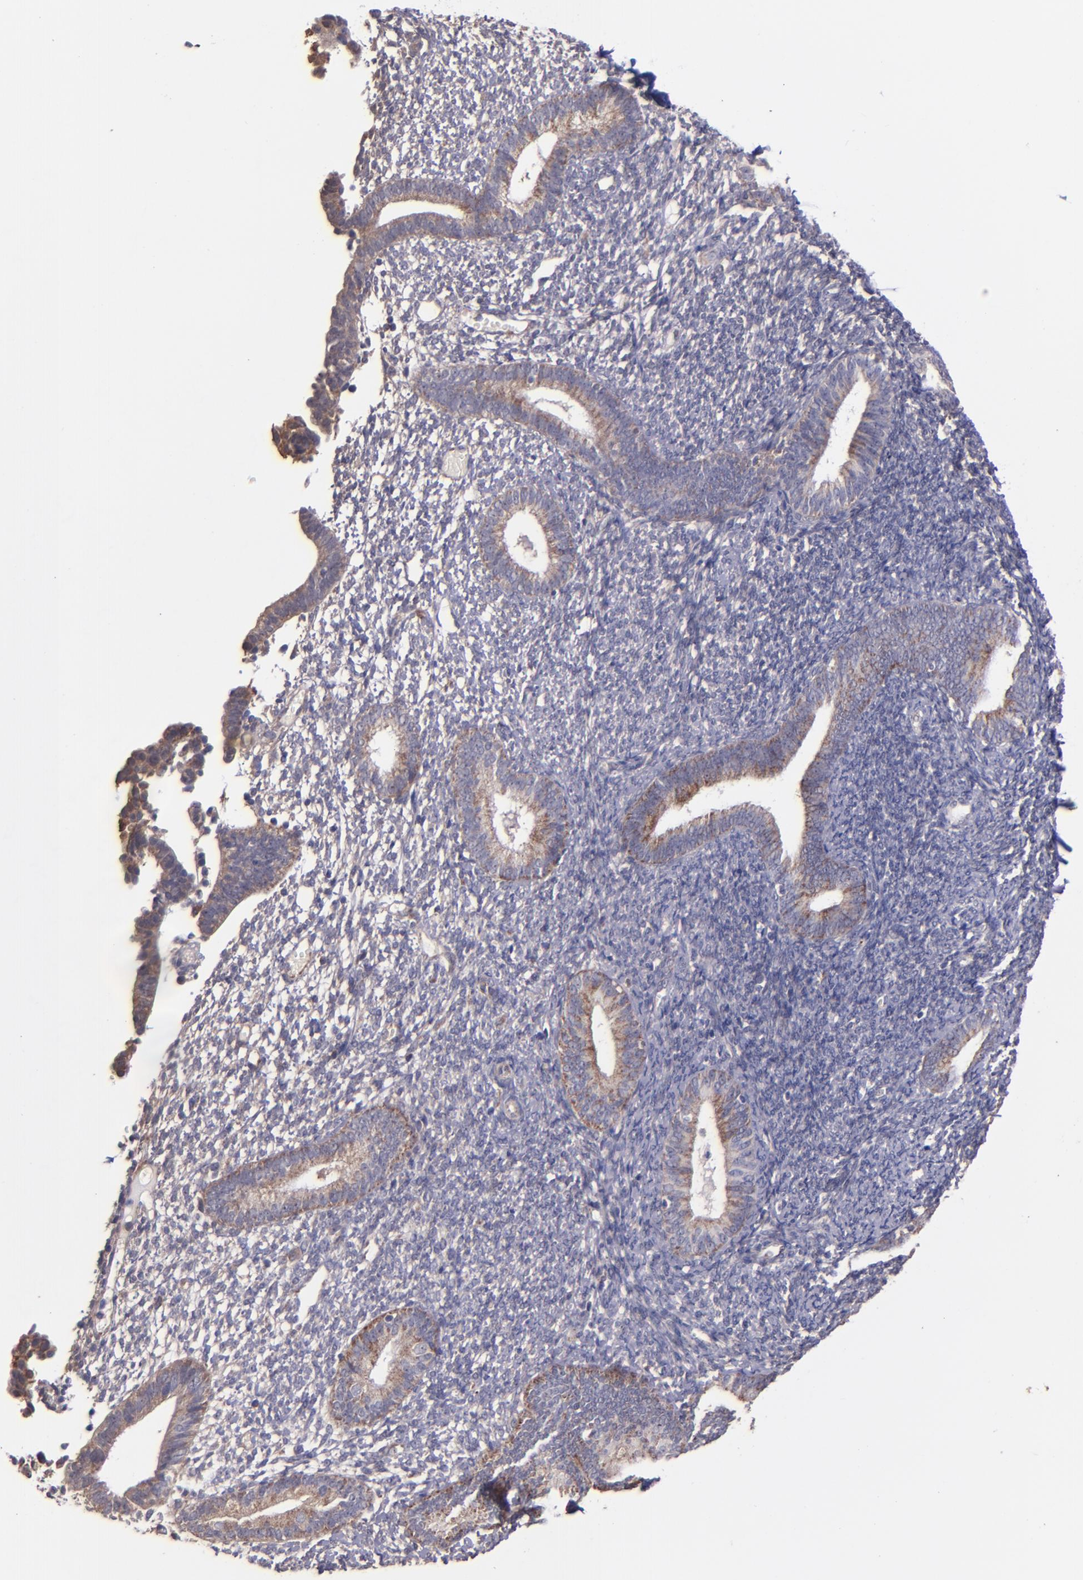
{"staining": {"intensity": "negative", "quantity": "none", "location": "none"}, "tissue": "endometrium", "cell_type": "Cells in endometrial stroma", "image_type": "normal", "snomed": [{"axis": "morphology", "description": "Normal tissue, NOS"}, {"axis": "topography", "description": "Smooth muscle"}, {"axis": "topography", "description": "Endometrium"}], "caption": "IHC of normal endometrium exhibits no staining in cells in endometrial stroma.", "gene": "SHC1", "patient": {"sex": "female", "age": 57}}